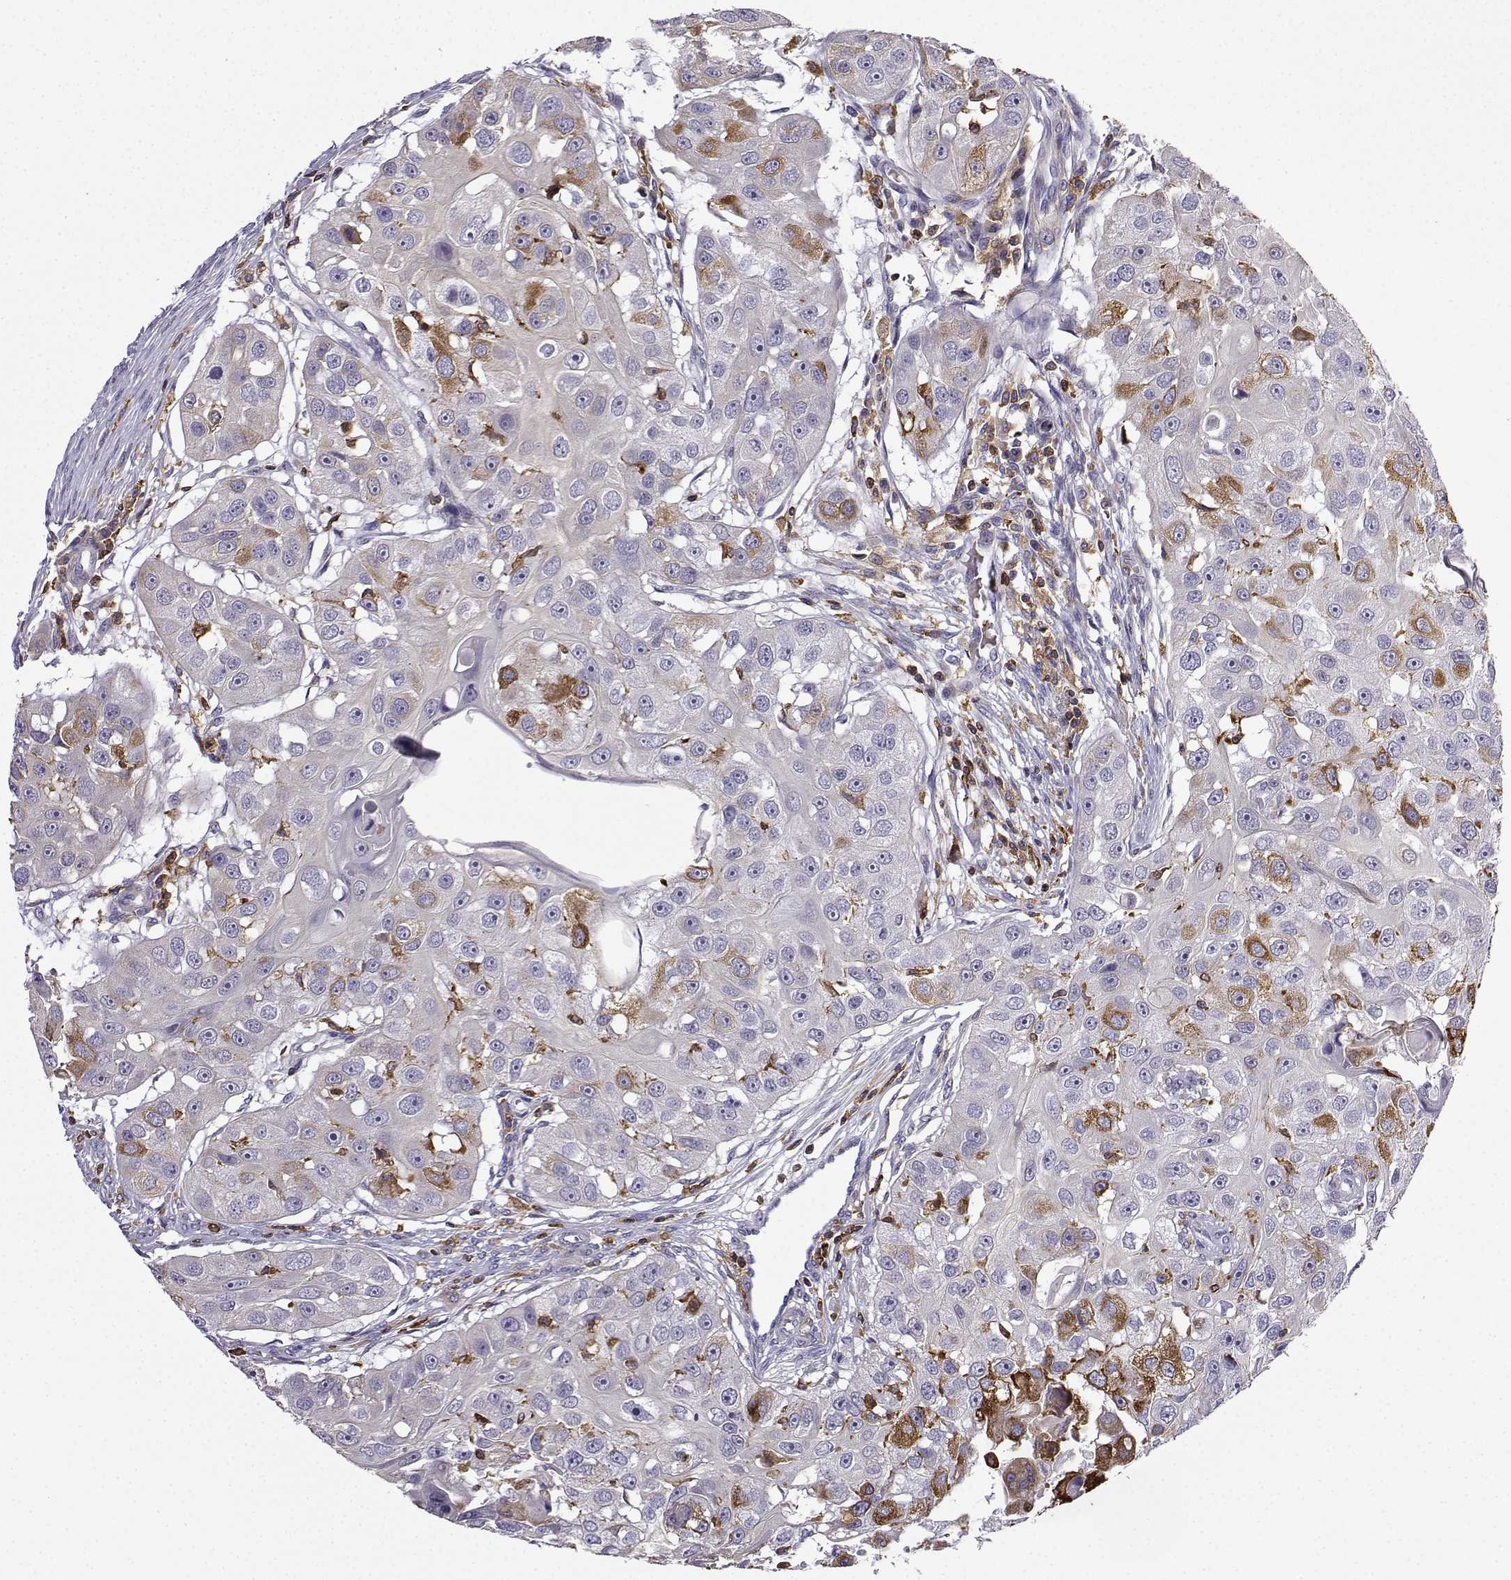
{"staining": {"intensity": "strong", "quantity": "<25%", "location": "cytoplasmic/membranous"}, "tissue": "head and neck cancer", "cell_type": "Tumor cells", "image_type": "cancer", "snomed": [{"axis": "morphology", "description": "Squamous cell carcinoma, NOS"}, {"axis": "topography", "description": "Head-Neck"}], "caption": "Immunohistochemical staining of squamous cell carcinoma (head and neck) displays medium levels of strong cytoplasmic/membranous staining in about <25% of tumor cells.", "gene": "DOCK10", "patient": {"sex": "male", "age": 51}}